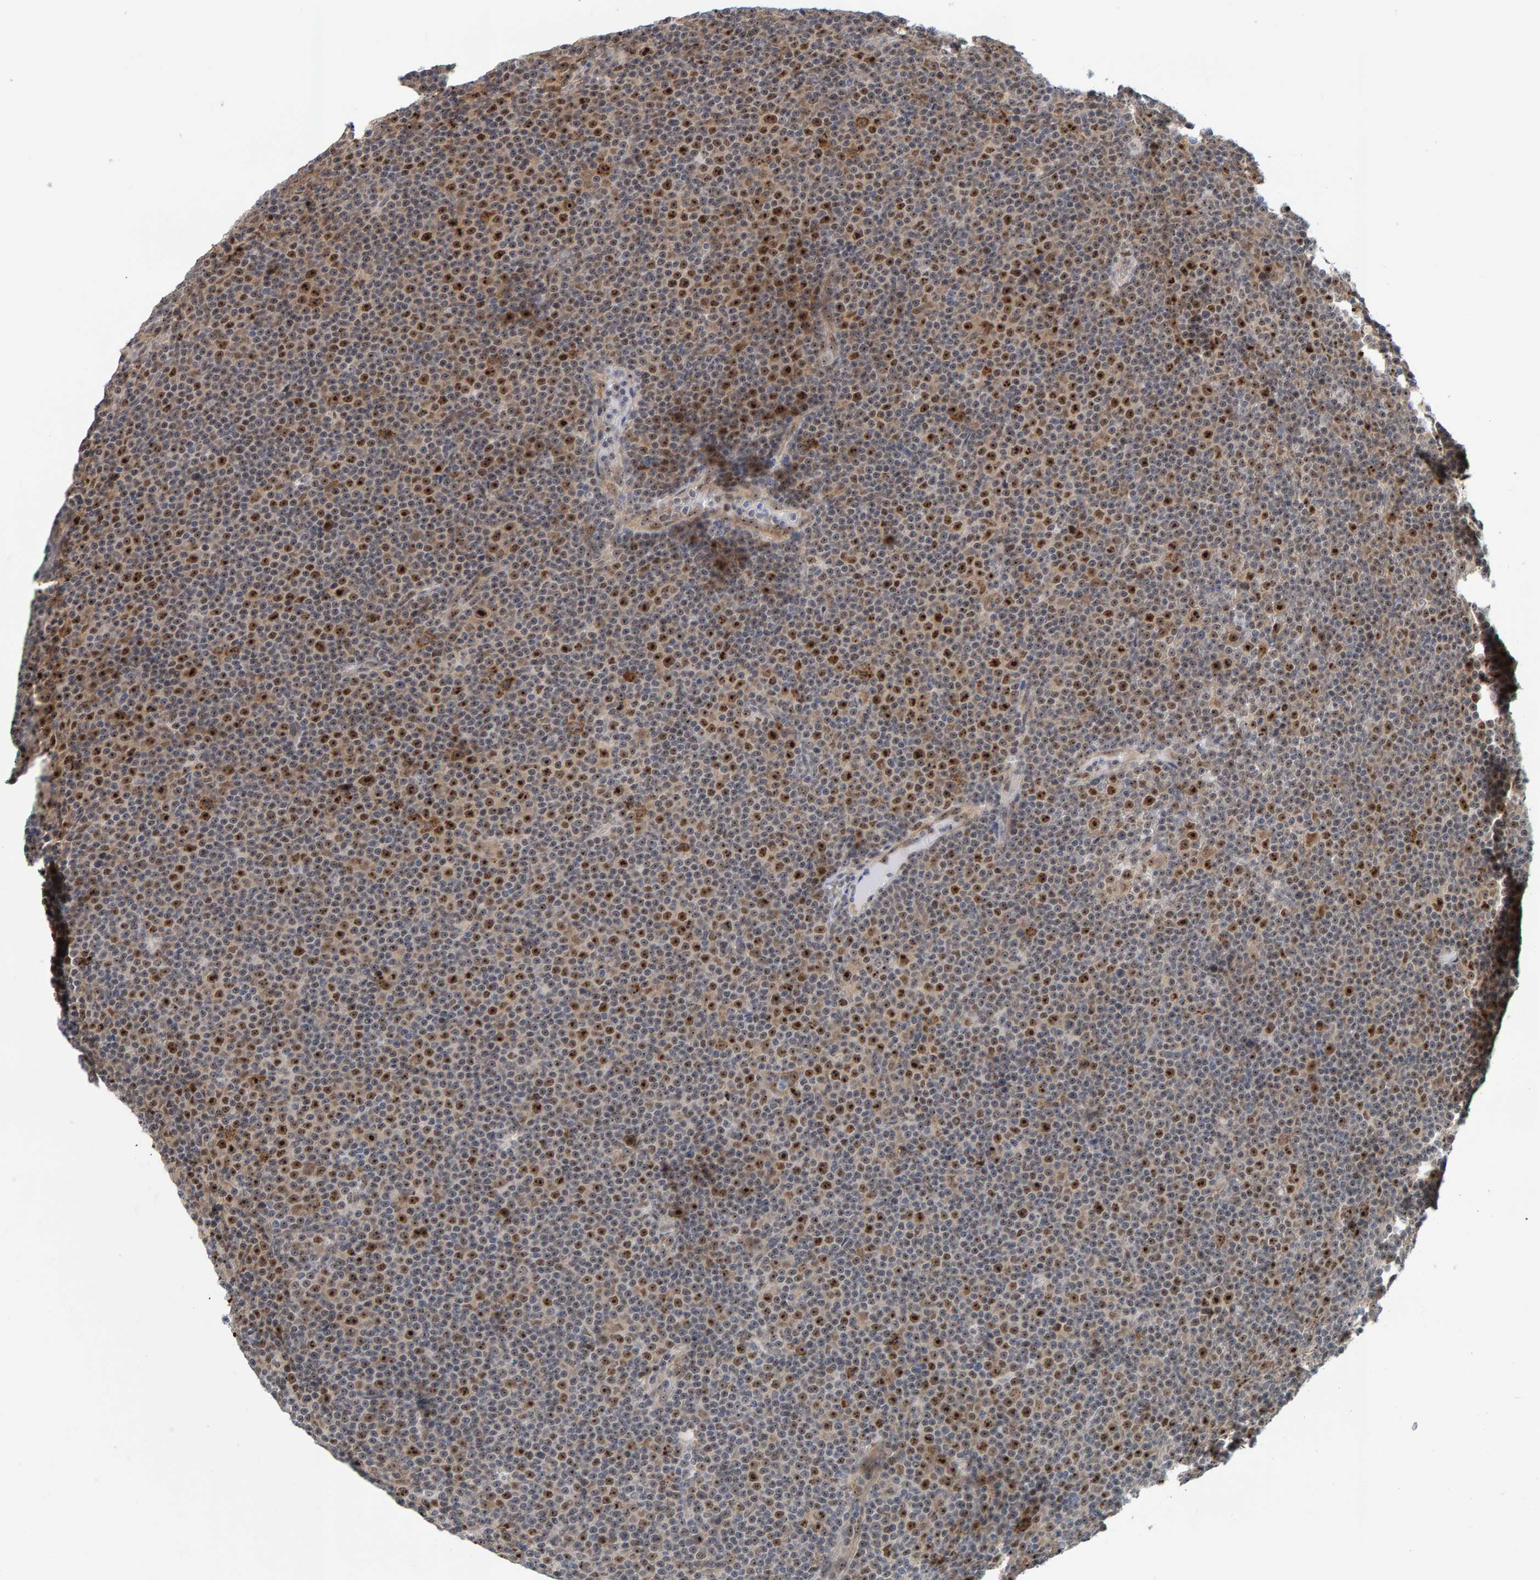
{"staining": {"intensity": "strong", "quantity": ">75%", "location": "nuclear"}, "tissue": "lymphoma", "cell_type": "Tumor cells", "image_type": "cancer", "snomed": [{"axis": "morphology", "description": "Malignant lymphoma, non-Hodgkin's type, Low grade"}, {"axis": "topography", "description": "Lymph node"}], "caption": "Immunohistochemical staining of human malignant lymphoma, non-Hodgkin's type (low-grade) reveals high levels of strong nuclear protein positivity in approximately >75% of tumor cells.", "gene": "POLR1E", "patient": {"sex": "female", "age": 67}}